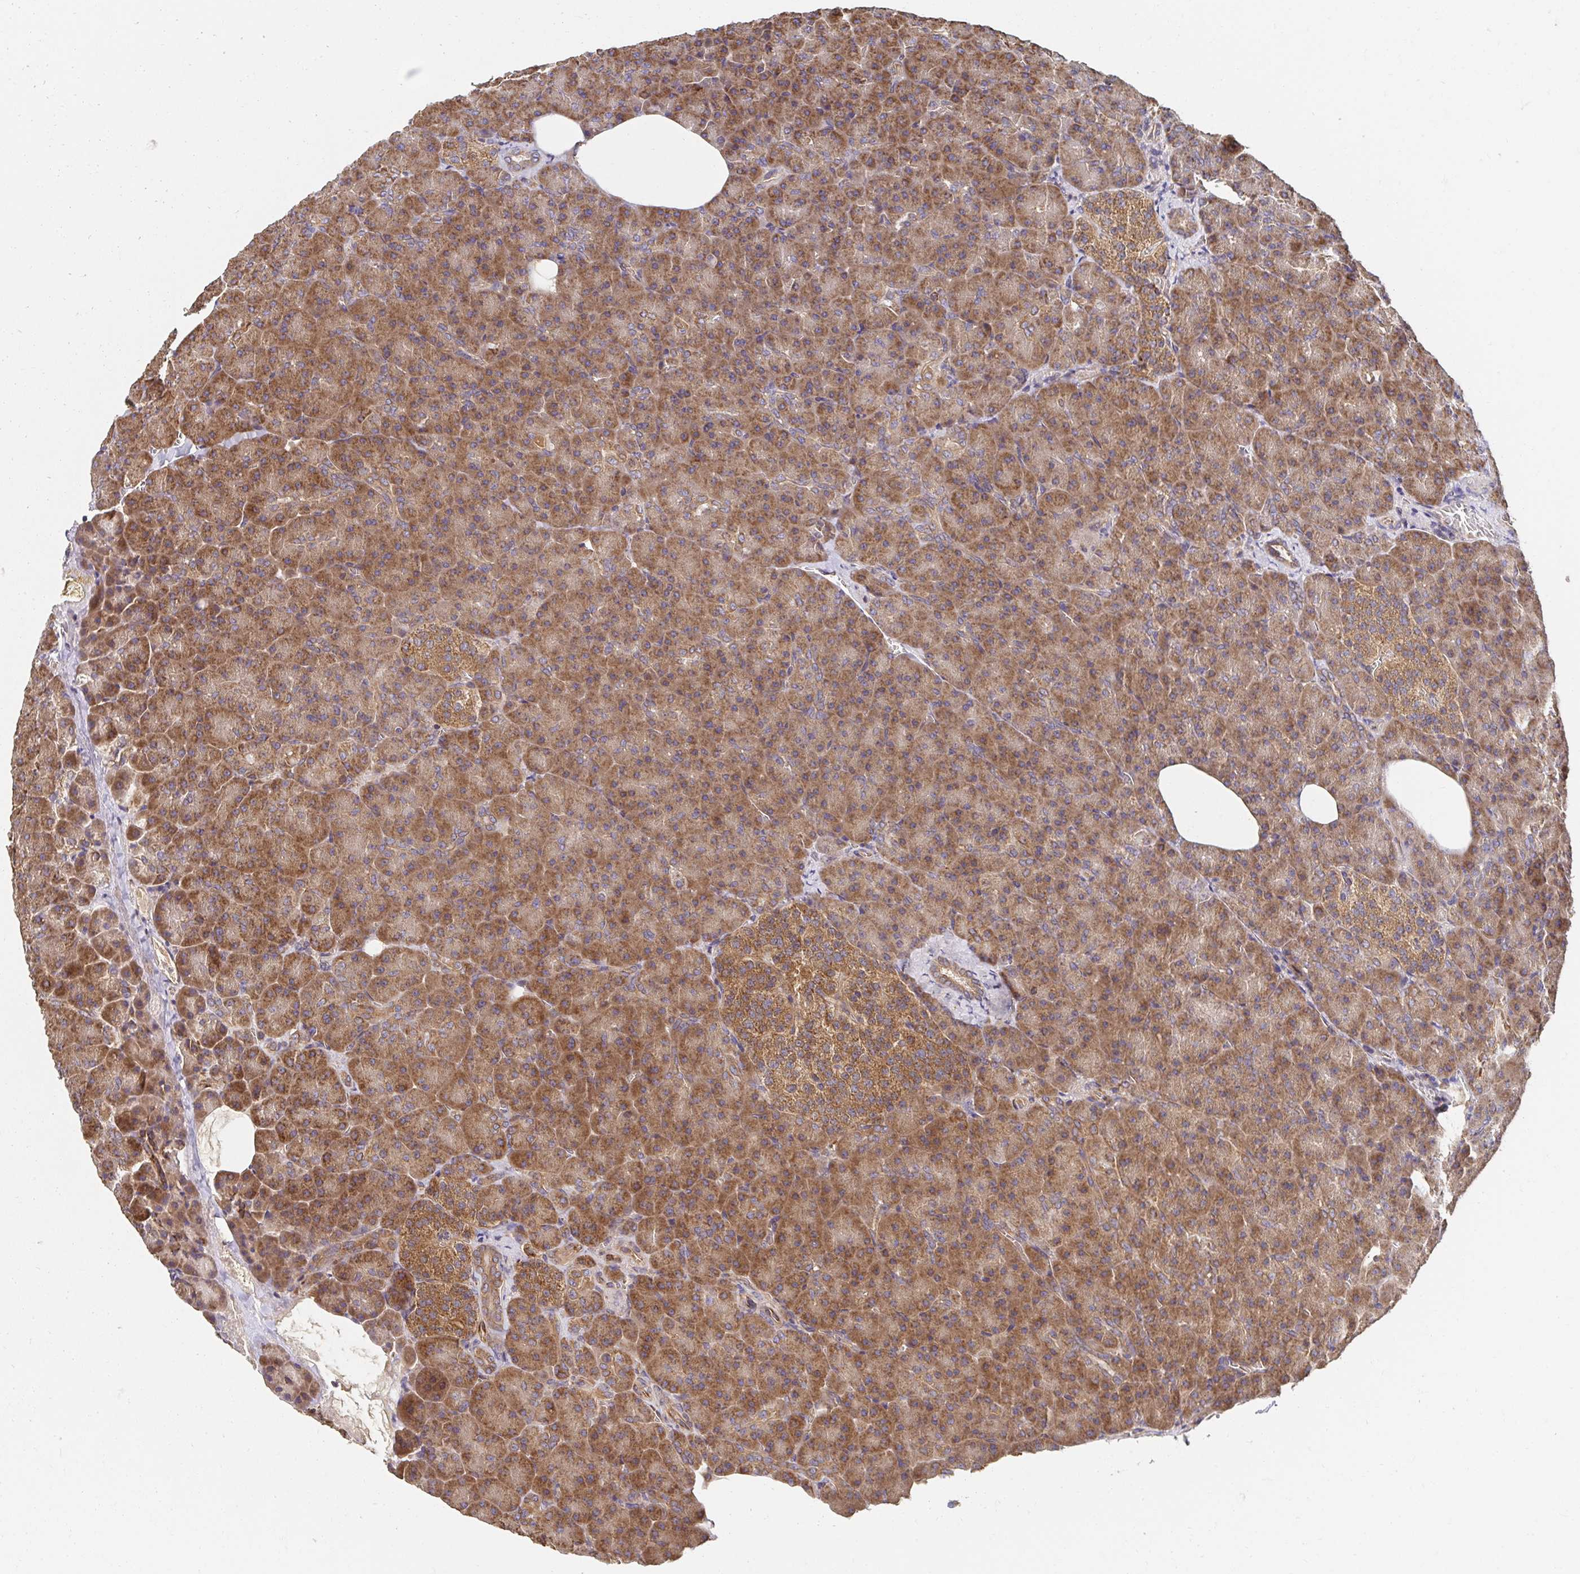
{"staining": {"intensity": "moderate", "quantity": ">75%", "location": "cytoplasmic/membranous"}, "tissue": "pancreas", "cell_type": "Exocrine glandular cells", "image_type": "normal", "snomed": [{"axis": "morphology", "description": "Normal tissue, NOS"}, {"axis": "topography", "description": "Pancreas"}], "caption": "Protein expression analysis of benign pancreas exhibits moderate cytoplasmic/membranous expression in approximately >75% of exocrine glandular cells. The staining was performed using DAB (3,3'-diaminobenzidine), with brown indicating positive protein expression. Nuclei are stained blue with hematoxylin.", "gene": "APBB1", "patient": {"sex": "female", "age": 74}}